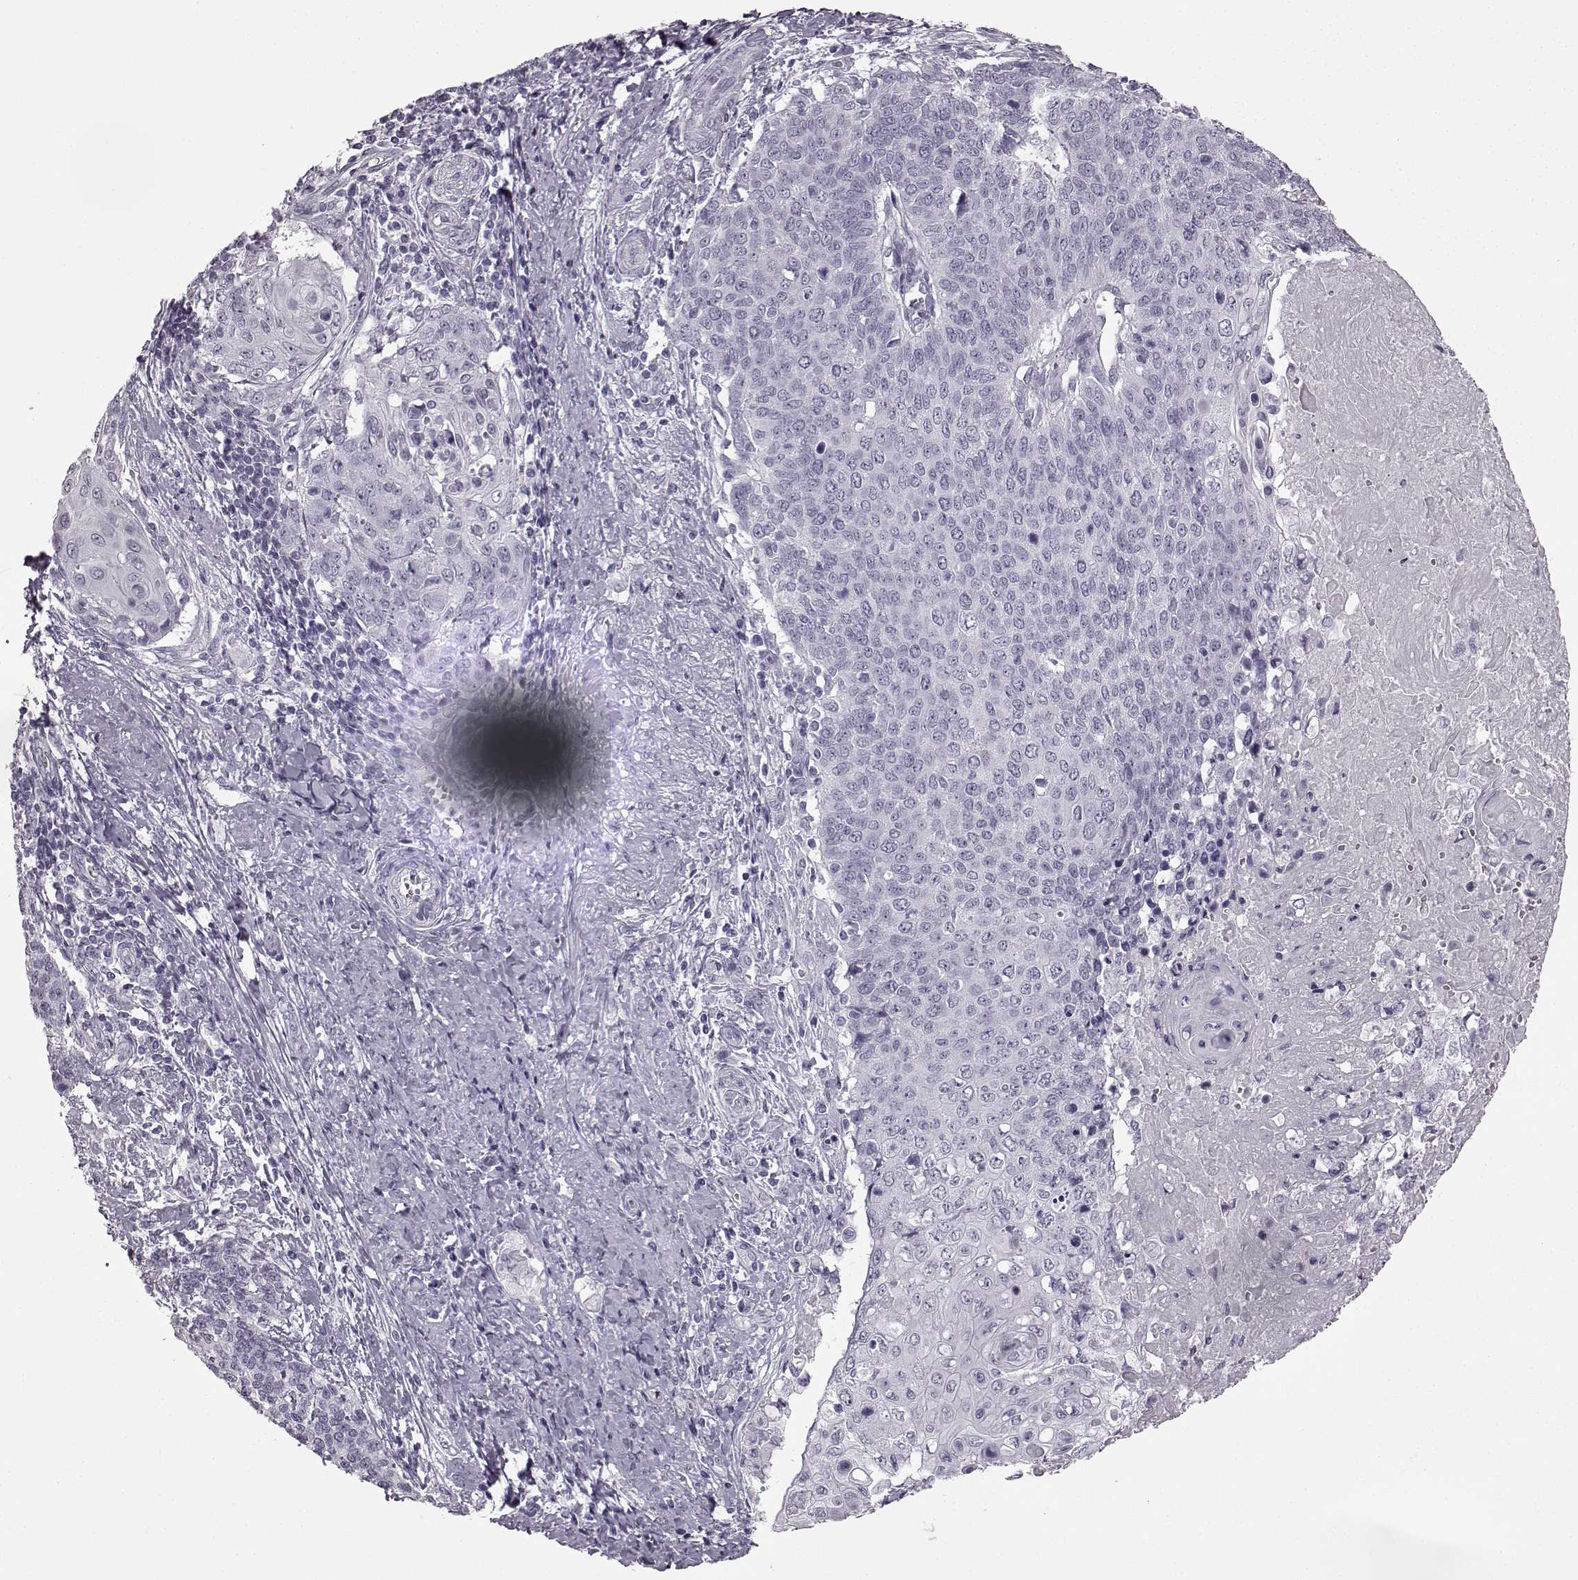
{"staining": {"intensity": "negative", "quantity": "none", "location": "none"}, "tissue": "cervical cancer", "cell_type": "Tumor cells", "image_type": "cancer", "snomed": [{"axis": "morphology", "description": "Squamous cell carcinoma, NOS"}, {"axis": "topography", "description": "Cervix"}], "caption": "Immunohistochemistry (IHC) photomicrograph of neoplastic tissue: human cervical cancer stained with DAB (3,3'-diaminobenzidine) shows no significant protein expression in tumor cells. The staining was performed using DAB (3,3'-diaminobenzidine) to visualize the protein expression in brown, while the nuclei were stained in blue with hematoxylin (Magnification: 20x).", "gene": "PRPH2", "patient": {"sex": "female", "age": 39}}